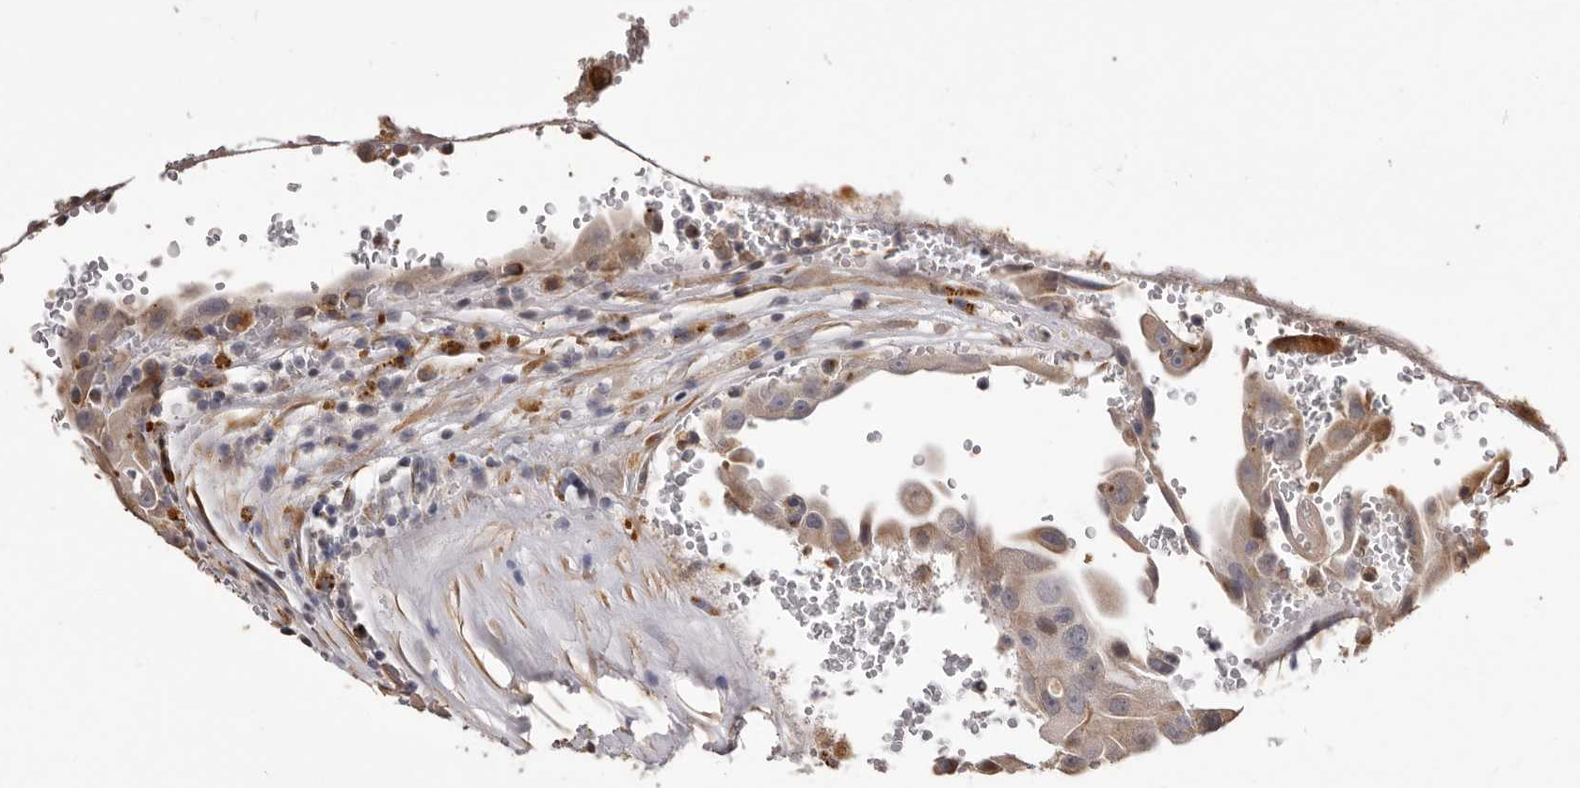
{"staining": {"intensity": "weak", "quantity": ">75%", "location": "cytoplasmic/membranous"}, "tissue": "thyroid cancer", "cell_type": "Tumor cells", "image_type": "cancer", "snomed": [{"axis": "morphology", "description": "Papillary adenocarcinoma, NOS"}, {"axis": "topography", "description": "Thyroid gland"}], "caption": "Immunohistochemistry (IHC) of human thyroid papillary adenocarcinoma demonstrates low levels of weak cytoplasmic/membranous staining in approximately >75% of tumor cells.", "gene": "ALPK1", "patient": {"sex": "male", "age": 77}}